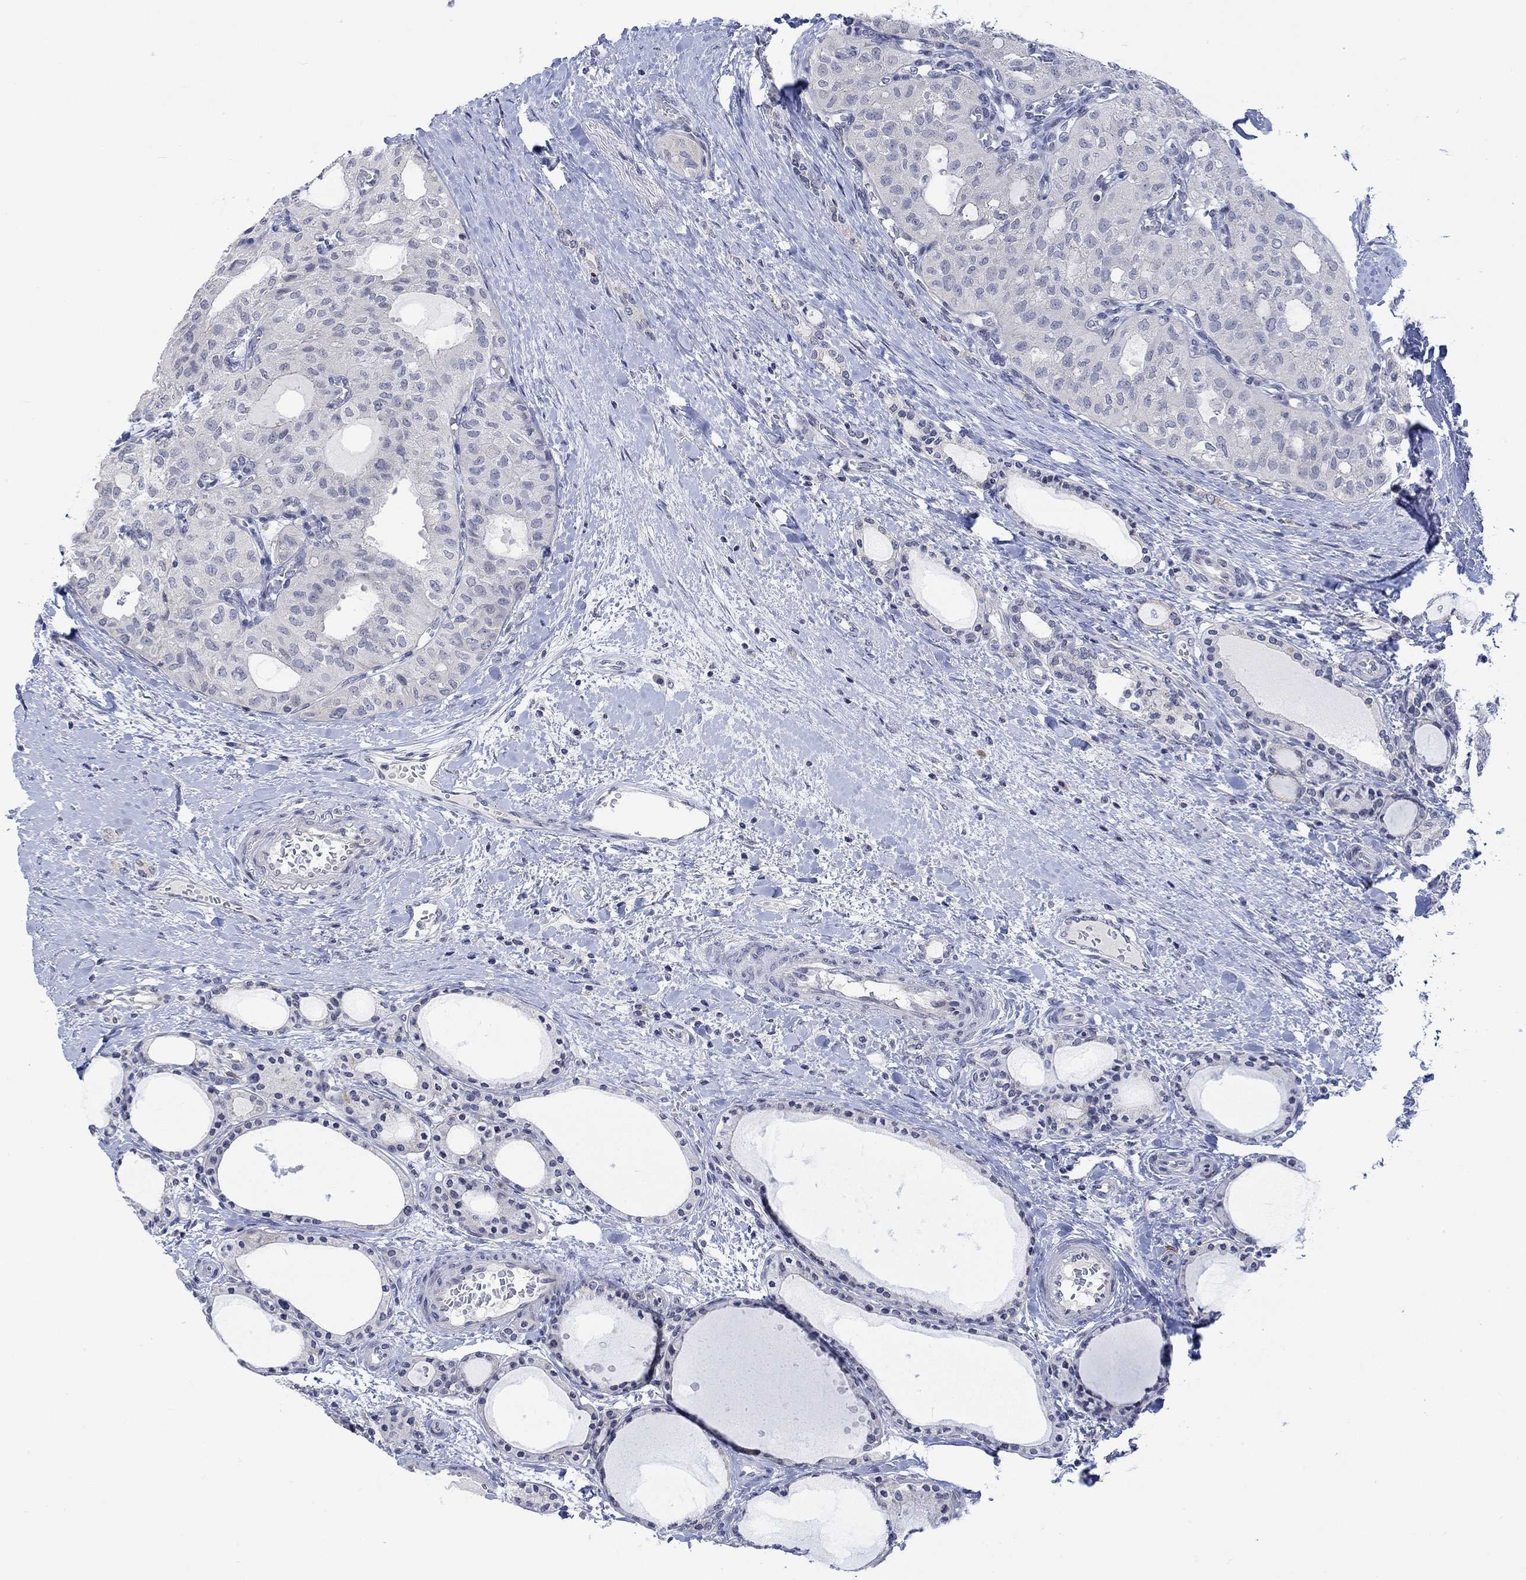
{"staining": {"intensity": "negative", "quantity": "none", "location": "none"}, "tissue": "thyroid cancer", "cell_type": "Tumor cells", "image_type": "cancer", "snomed": [{"axis": "morphology", "description": "Follicular adenoma carcinoma, NOS"}, {"axis": "topography", "description": "Thyroid gland"}], "caption": "Immunohistochemistry photomicrograph of human follicular adenoma carcinoma (thyroid) stained for a protein (brown), which demonstrates no staining in tumor cells. The staining is performed using DAB (3,3'-diaminobenzidine) brown chromogen with nuclei counter-stained in using hematoxylin.", "gene": "DCX", "patient": {"sex": "male", "age": 75}}